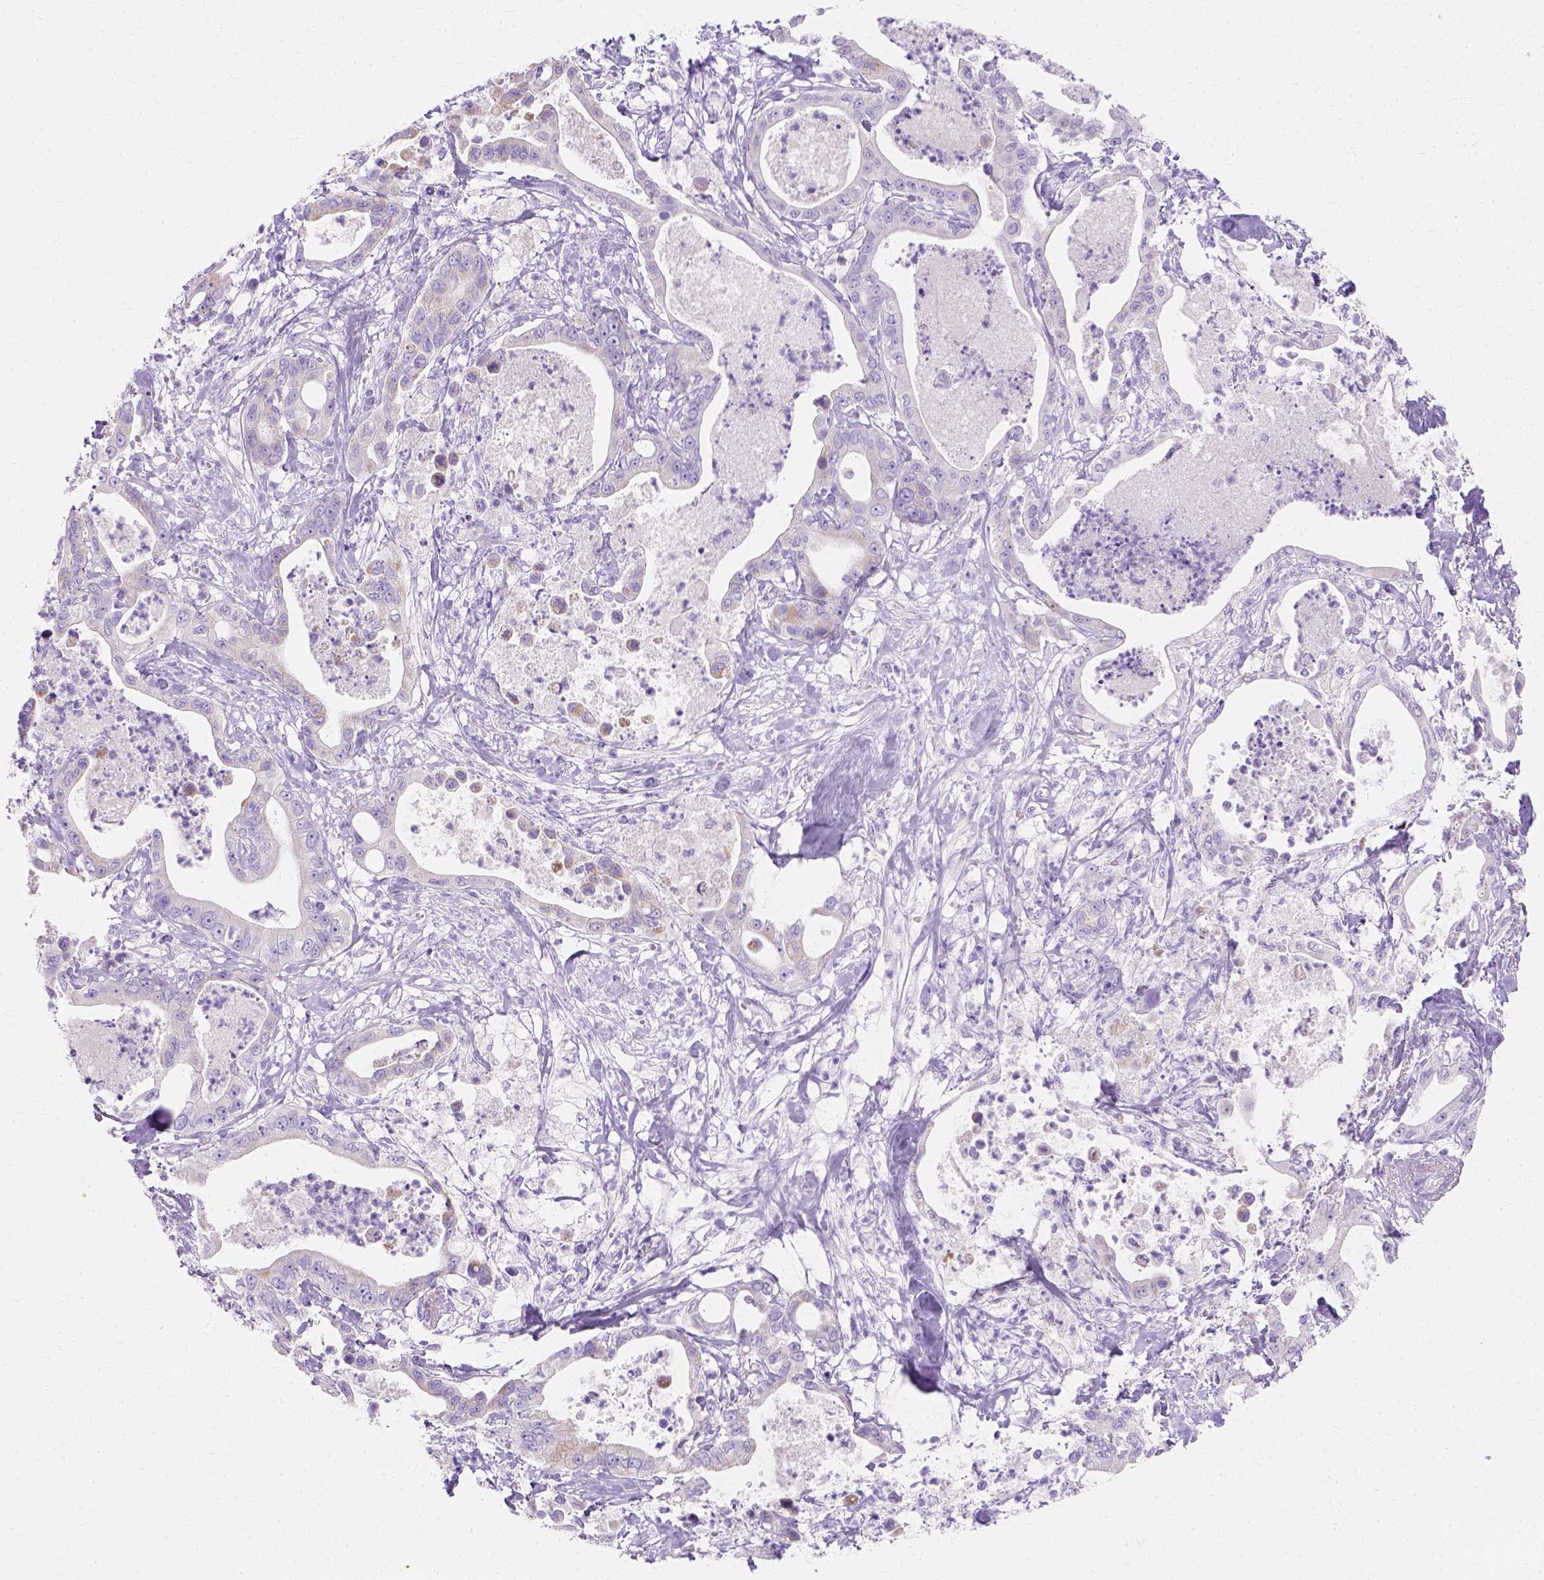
{"staining": {"intensity": "negative", "quantity": "none", "location": "none"}, "tissue": "pancreatic cancer", "cell_type": "Tumor cells", "image_type": "cancer", "snomed": [{"axis": "morphology", "description": "Adenocarcinoma, NOS"}, {"axis": "topography", "description": "Pancreas"}], "caption": "Human pancreatic adenocarcinoma stained for a protein using immunohistochemistry (IHC) demonstrates no positivity in tumor cells.", "gene": "MYH15", "patient": {"sex": "male", "age": 71}}